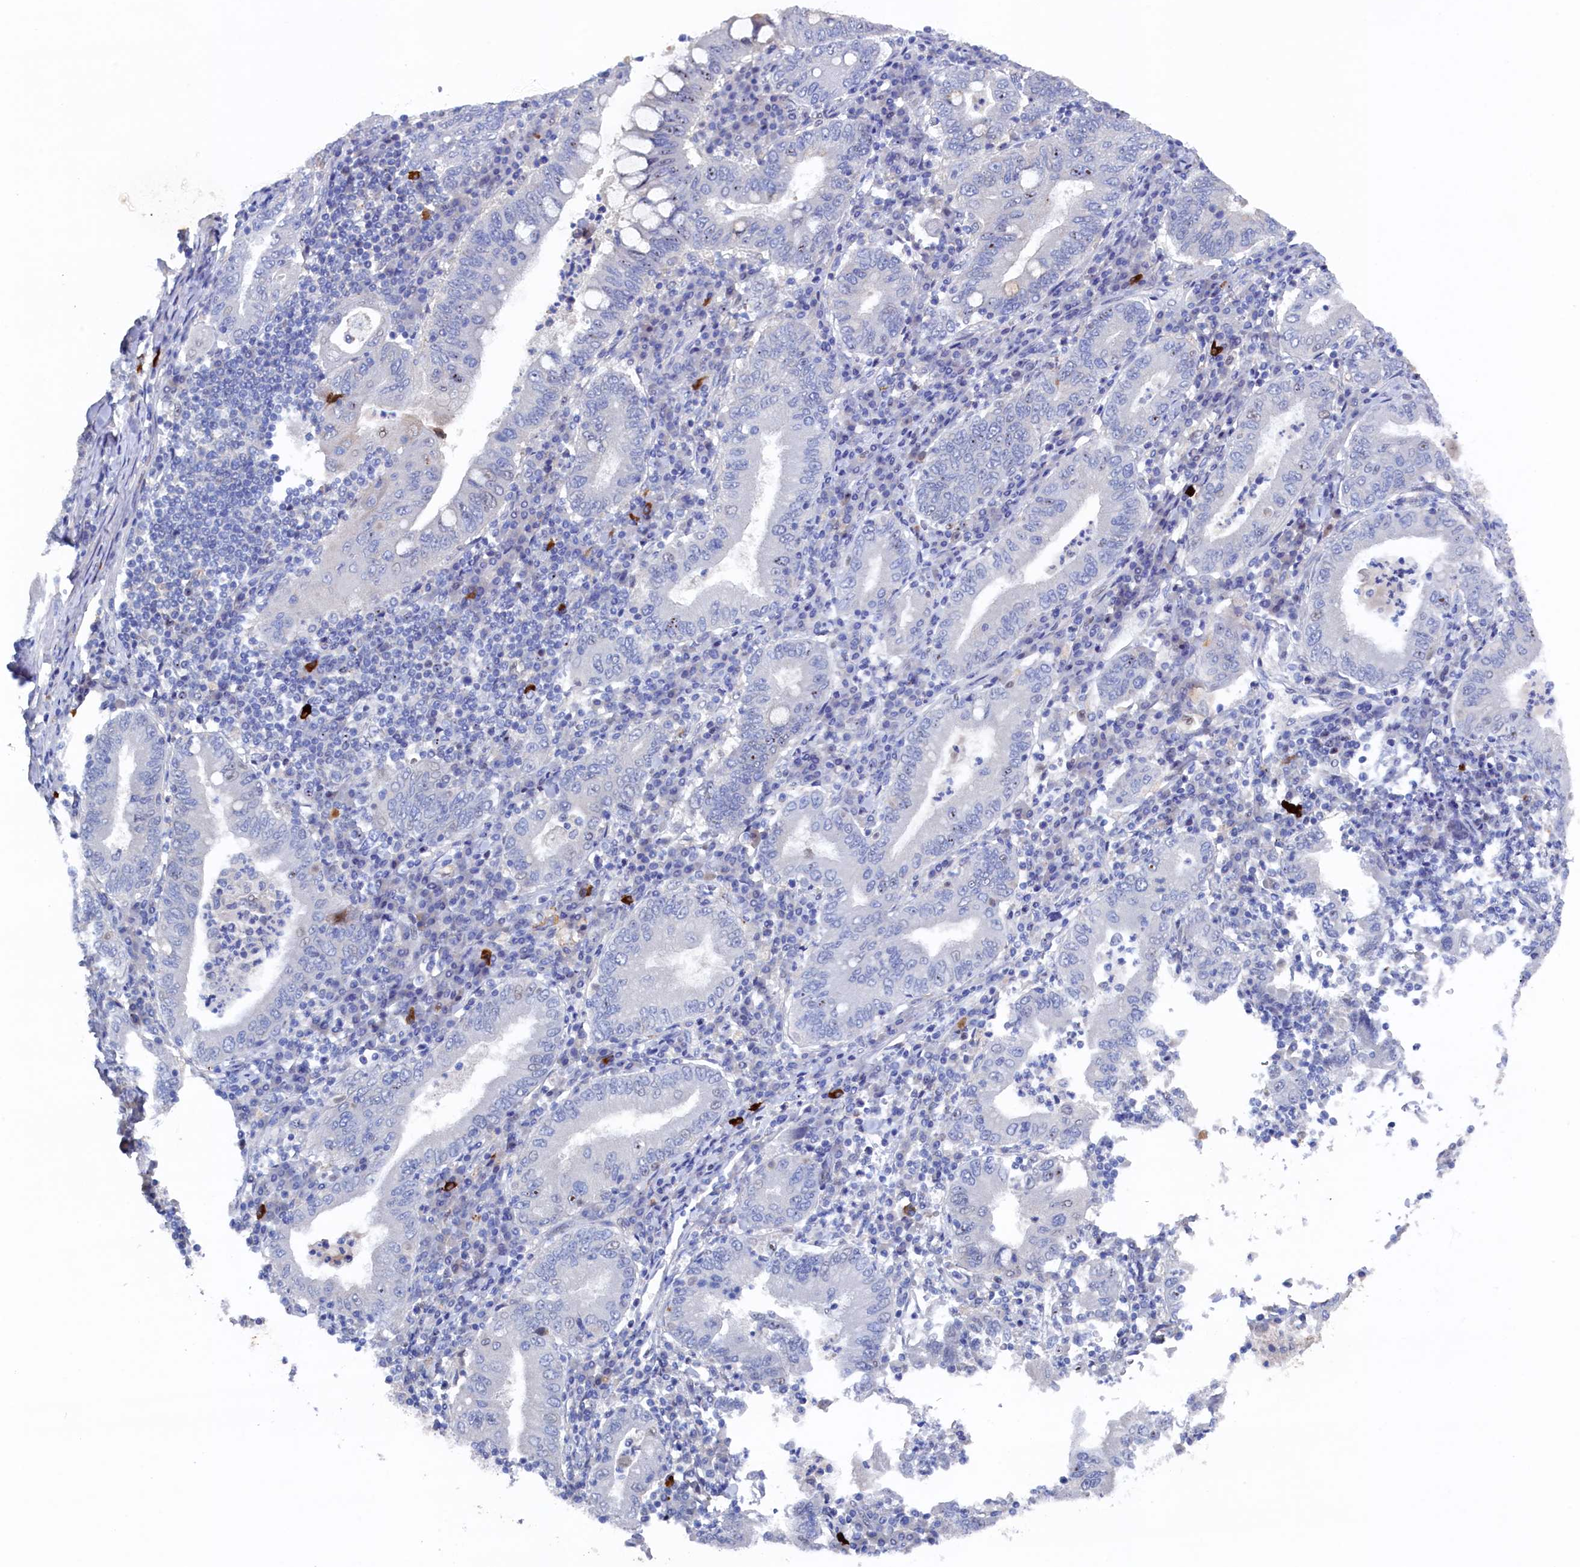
{"staining": {"intensity": "negative", "quantity": "none", "location": "none"}, "tissue": "stomach cancer", "cell_type": "Tumor cells", "image_type": "cancer", "snomed": [{"axis": "morphology", "description": "Normal tissue, NOS"}, {"axis": "morphology", "description": "Adenocarcinoma, NOS"}, {"axis": "topography", "description": "Esophagus"}, {"axis": "topography", "description": "Stomach, upper"}, {"axis": "topography", "description": "Peripheral nerve tissue"}], "caption": "Protein analysis of stomach adenocarcinoma displays no significant expression in tumor cells.", "gene": "CBLIF", "patient": {"sex": "male", "age": 62}}